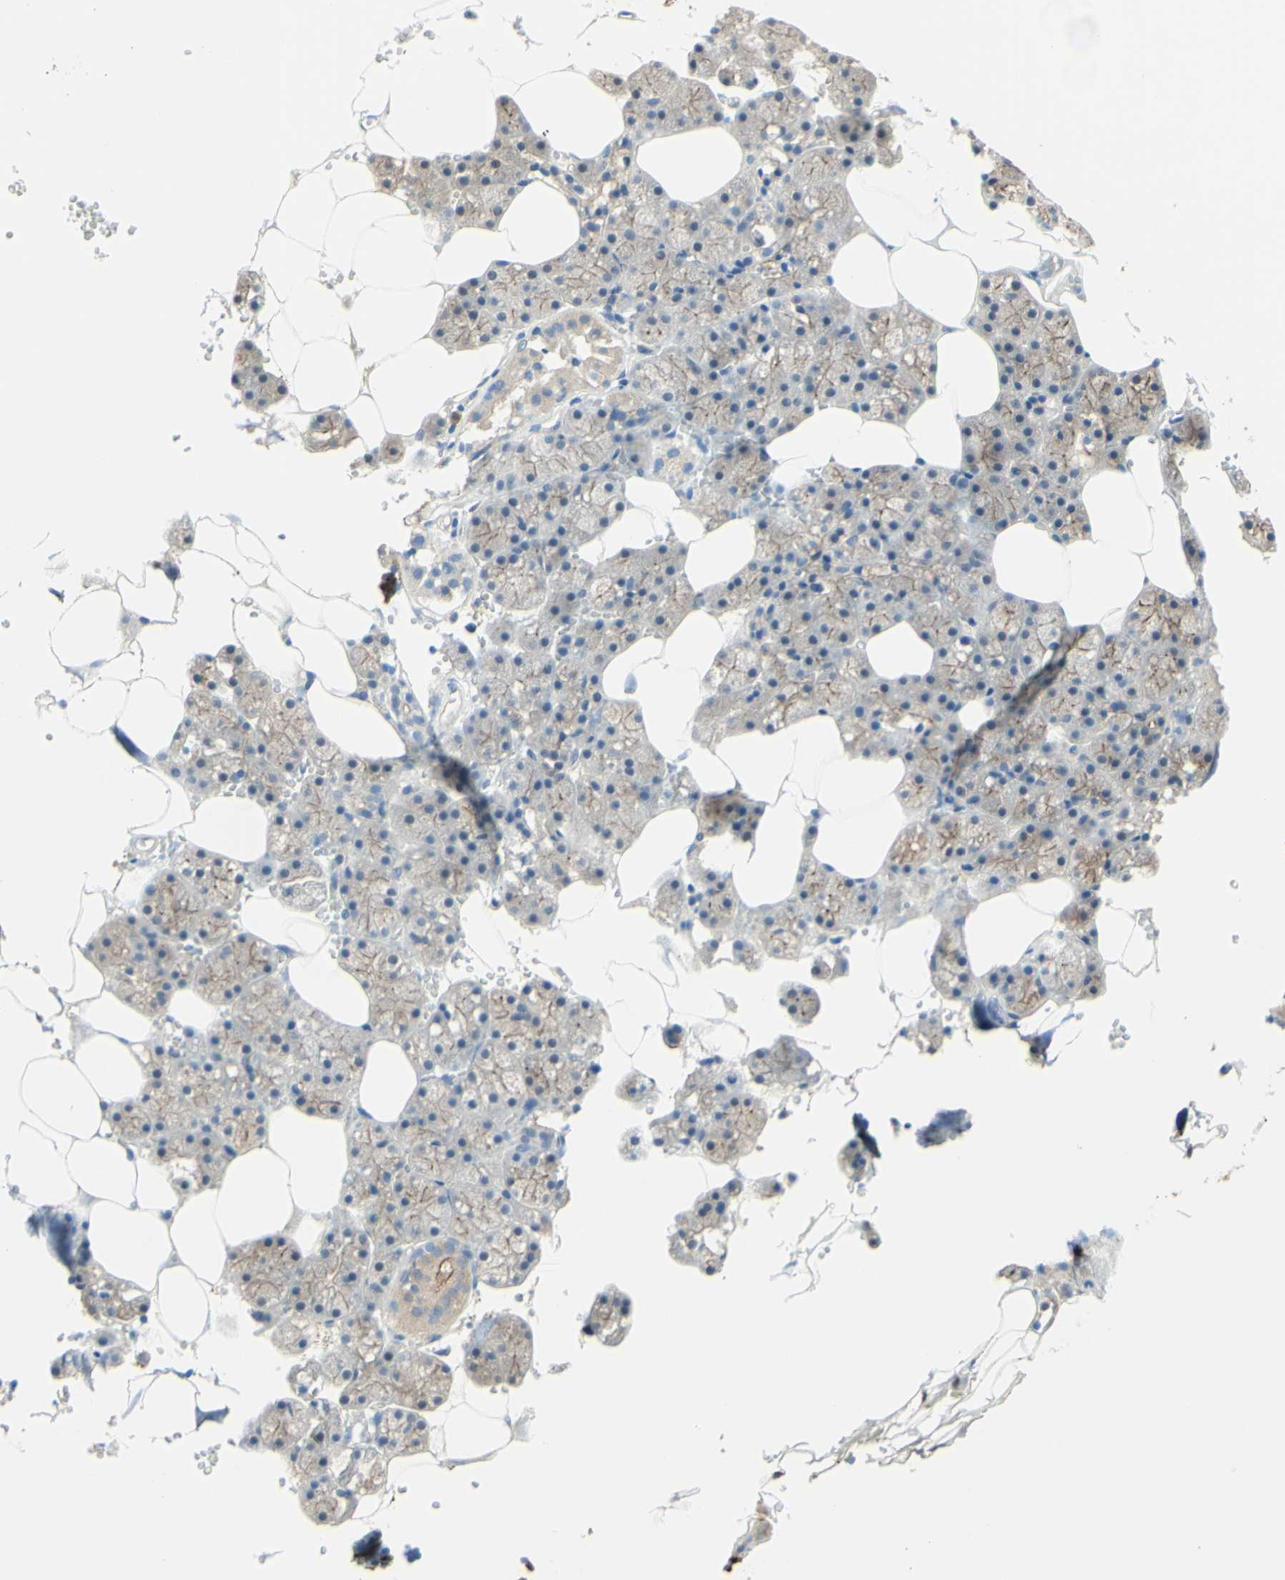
{"staining": {"intensity": "weak", "quantity": "<25%", "location": "cytoplasmic/membranous"}, "tissue": "salivary gland", "cell_type": "Glandular cells", "image_type": "normal", "snomed": [{"axis": "morphology", "description": "Normal tissue, NOS"}, {"axis": "topography", "description": "Salivary gland"}], "caption": "Human salivary gland stained for a protein using immunohistochemistry reveals no positivity in glandular cells.", "gene": "MTM1", "patient": {"sex": "male", "age": 62}}